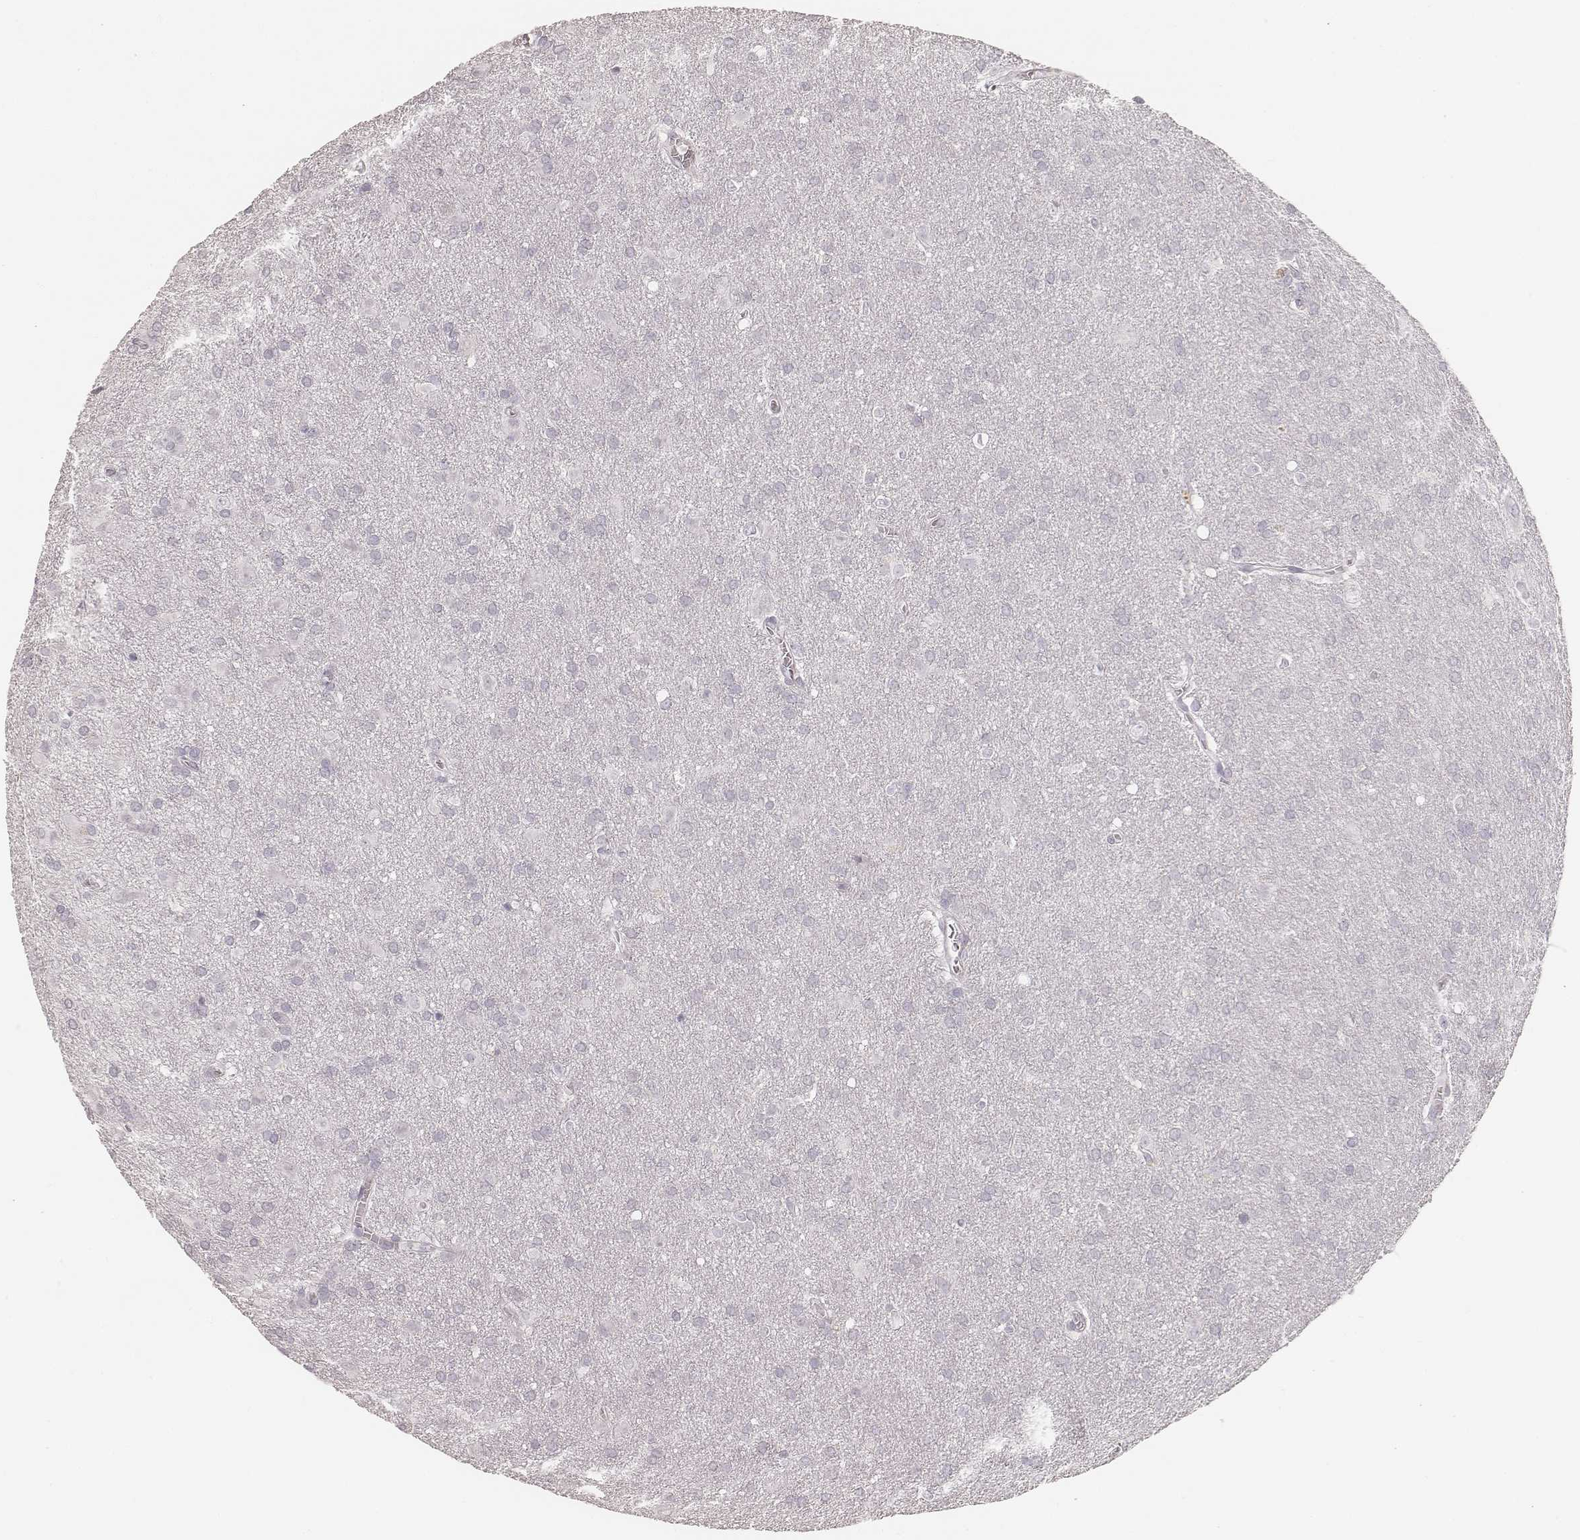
{"staining": {"intensity": "negative", "quantity": "none", "location": "none"}, "tissue": "glioma", "cell_type": "Tumor cells", "image_type": "cancer", "snomed": [{"axis": "morphology", "description": "Glioma, malignant, Low grade"}, {"axis": "topography", "description": "Brain"}], "caption": "High magnification brightfield microscopy of glioma stained with DAB (brown) and counterstained with hematoxylin (blue): tumor cells show no significant expression.", "gene": "HNF4G", "patient": {"sex": "male", "age": 58}}